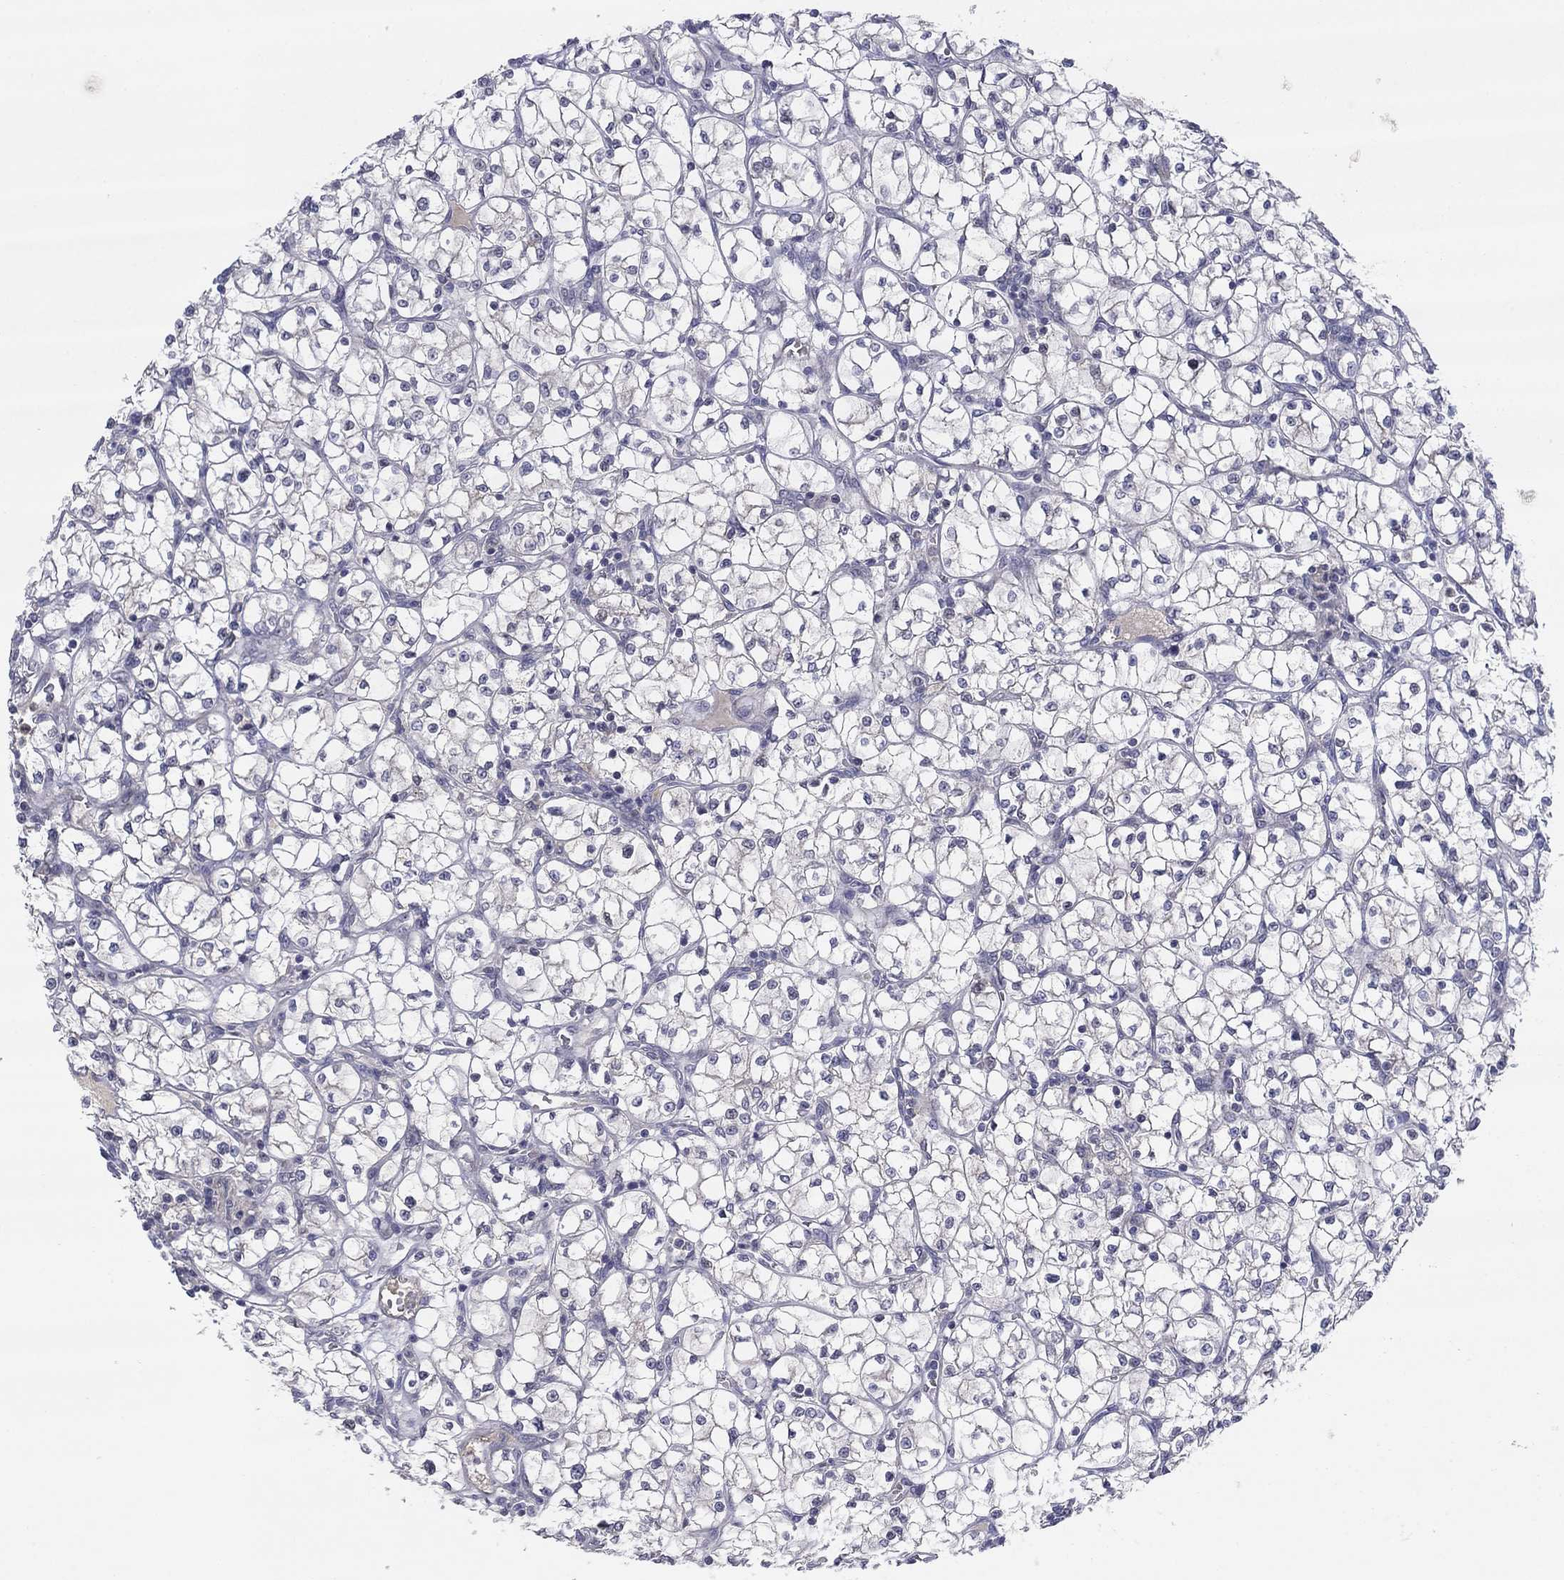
{"staining": {"intensity": "negative", "quantity": "none", "location": "none"}, "tissue": "renal cancer", "cell_type": "Tumor cells", "image_type": "cancer", "snomed": [{"axis": "morphology", "description": "Adenocarcinoma, NOS"}, {"axis": "topography", "description": "Kidney"}], "caption": "This is an IHC histopathology image of human adenocarcinoma (renal). There is no positivity in tumor cells.", "gene": "AMN1", "patient": {"sex": "female", "age": 64}}